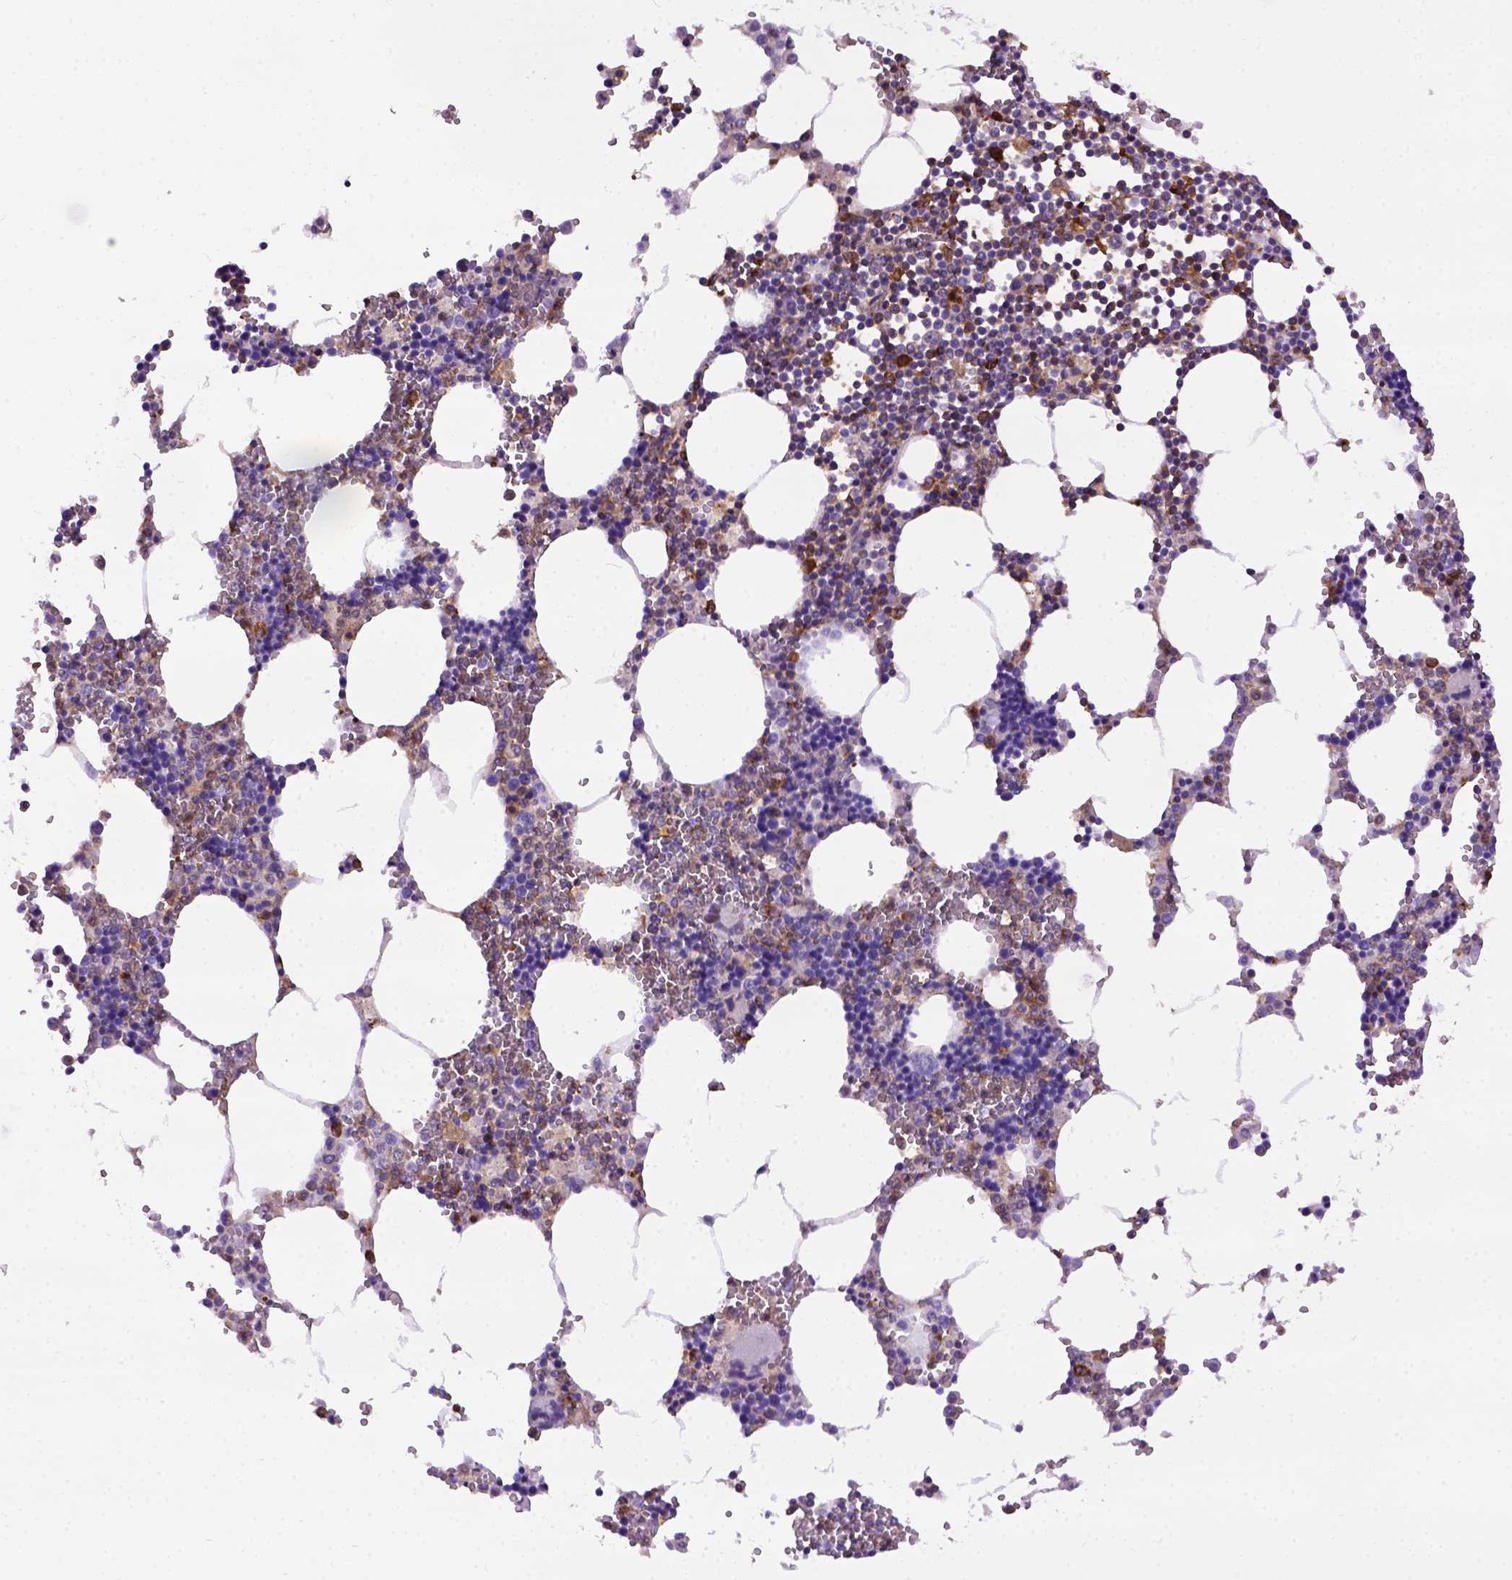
{"staining": {"intensity": "moderate", "quantity": "<25%", "location": "cytoplasmic/membranous"}, "tissue": "bone marrow", "cell_type": "Hematopoietic cells", "image_type": "normal", "snomed": [{"axis": "morphology", "description": "Normal tissue, NOS"}, {"axis": "topography", "description": "Bone marrow"}], "caption": "This image reveals immunohistochemistry (IHC) staining of unremarkable human bone marrow, with low moderate cytoplasmic/membranous staining in approximately <25% of hematopoietic cells.", "gene": "MVP", "patient": {"sex": "male", "age": 54}}